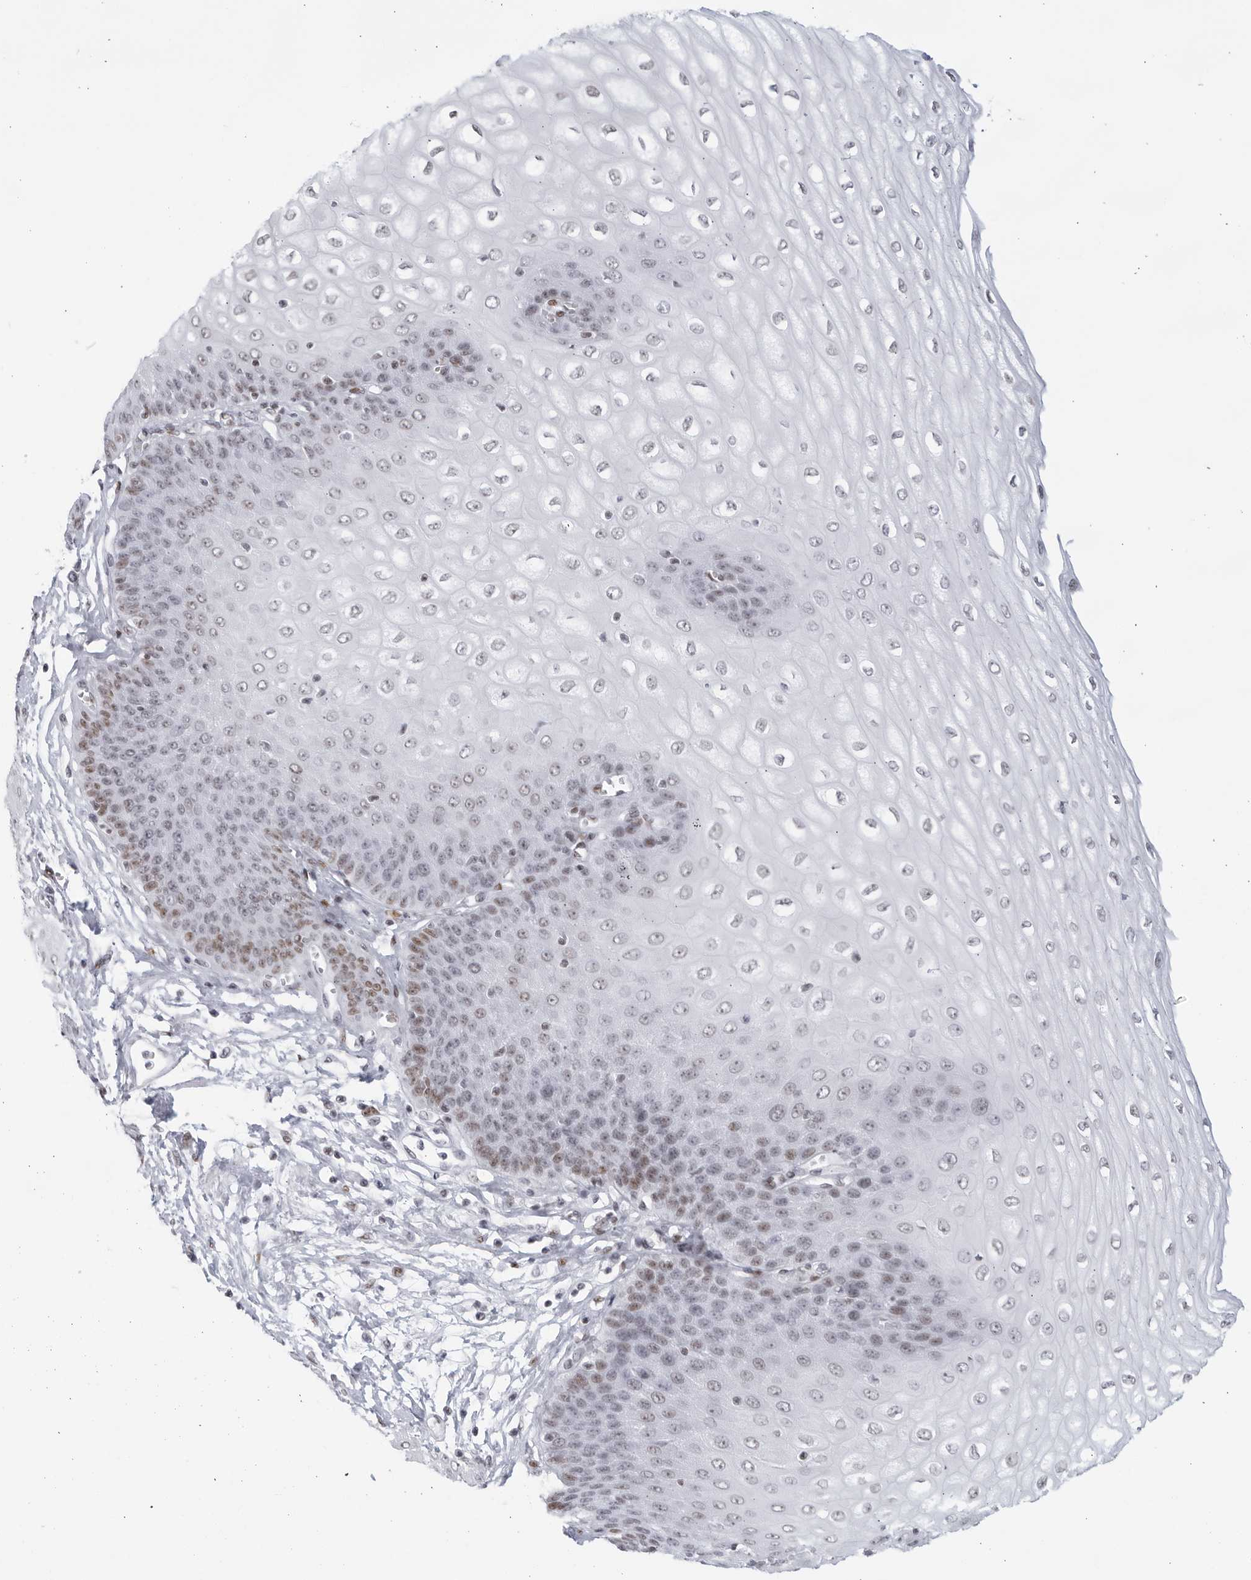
{"staining": {"intensity": "moderate", "quantity": "<25%", "location": "nuclear"}, "tissue": "esophagus", "cell_type": "Squamous epithelial cells", "image_type": "normal", "snomed": [{"axis": "morphology", "description": "Normal tissue, NOS"}, {"axis": "topography", "description": "Esophagus"}], "caption": "This histopathology image displays normal esophagus stained with immunohistochemistry (IHC) to label a protein in brown. The nuclear of squamous epithelial cells show moderate positivity for the protein. Nuclei are counter-stained blue.", "gene": "HP1BP3", "patient": {"sex": "male", "age": 60}}